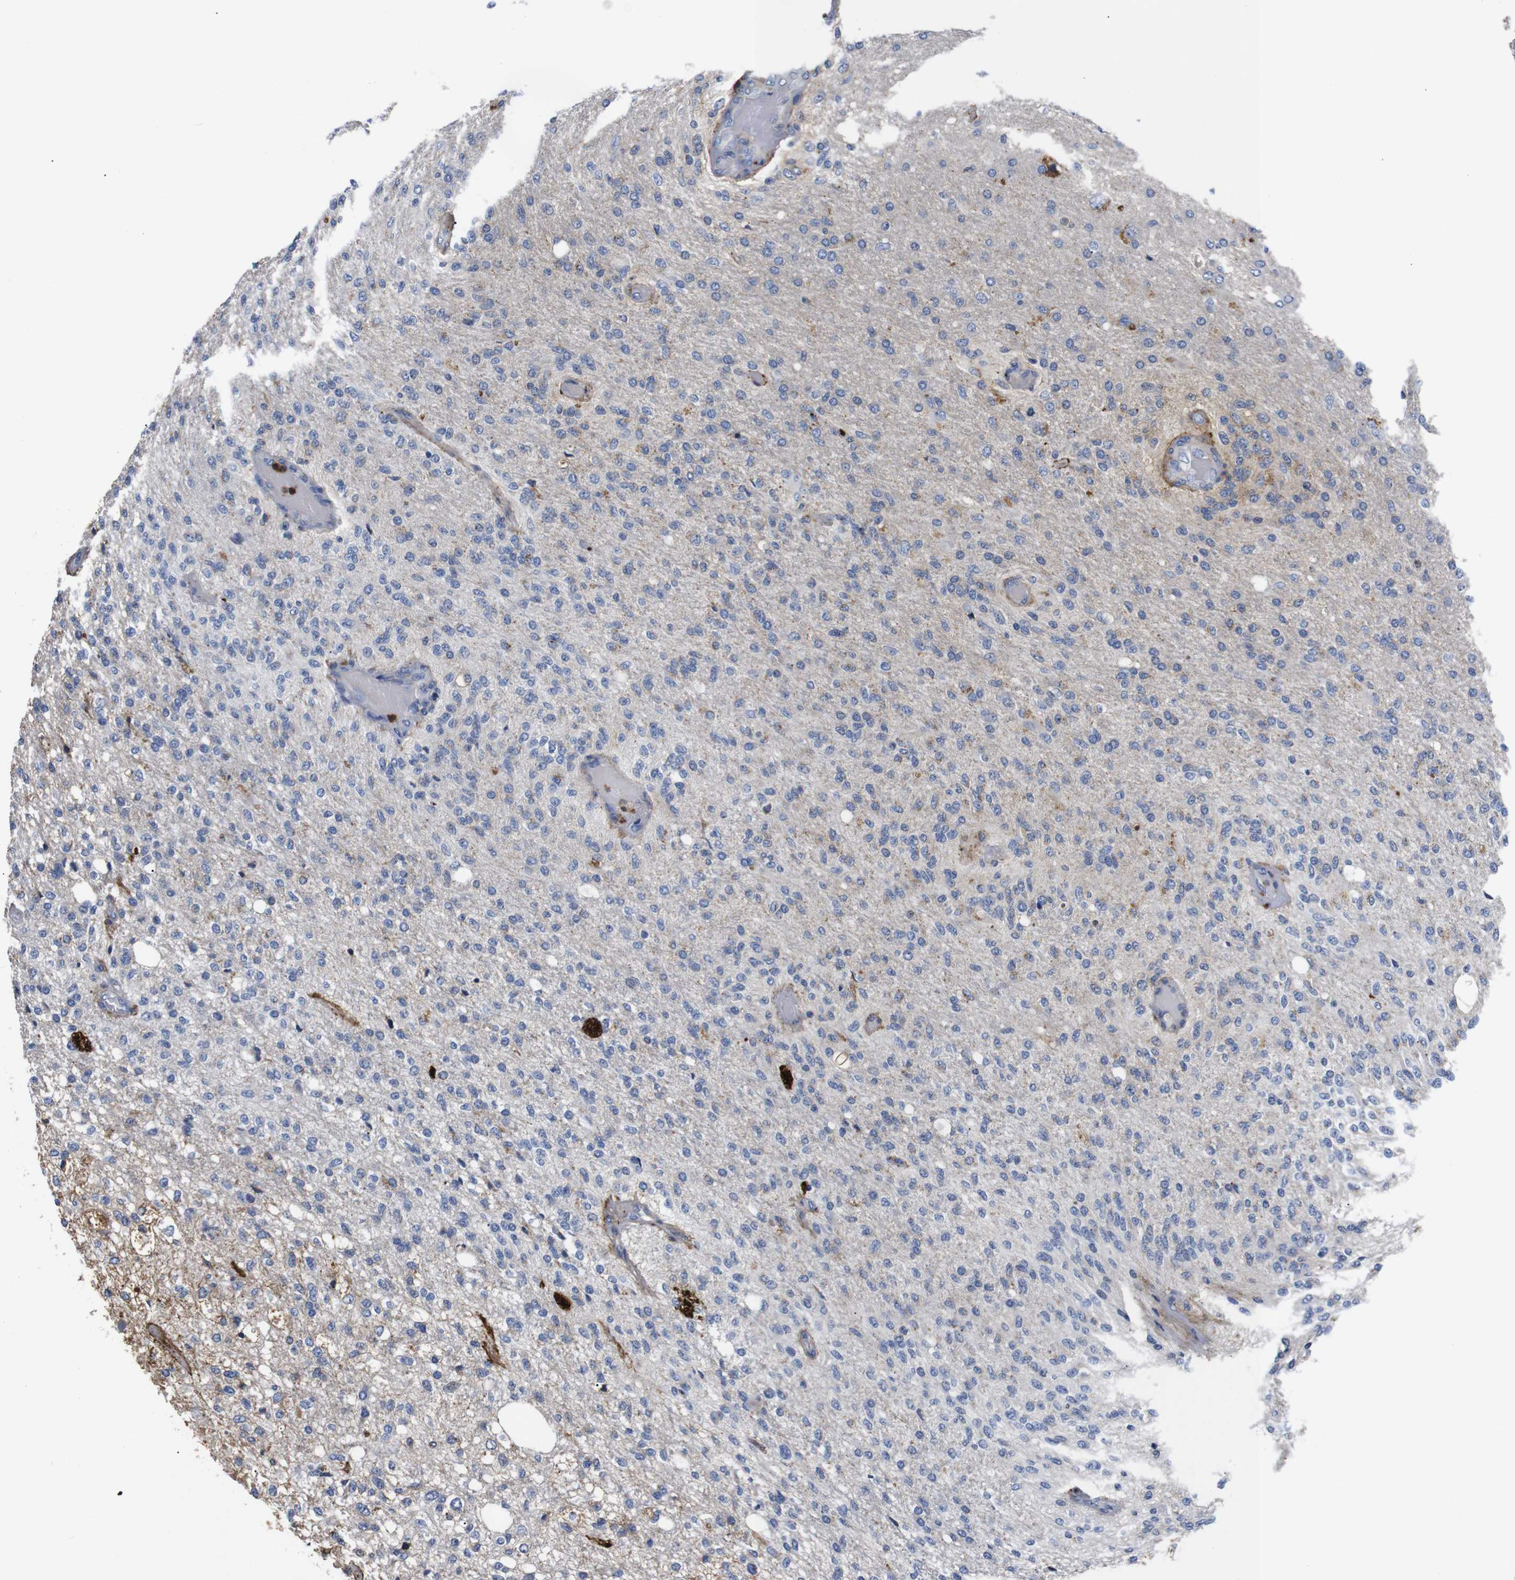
{"staining": {"intensity": "negative", "quantity": "none", "location": "none"}, "tissue": "glioma", "cell_type": "Tumor cells", "image_type": "cancer", "snomed": [{"axis": "morphology", "description": "Normal tissue, NOS"}, {"axis": "morphology", "description": "Glioma, malignant, High grade"}, {"axis": "topography", "description": "Cerebral cortex"}], "caption": "Glioma was stained to show a protein in brown. There is no significant positivity in tumor cells. (DAB (3,3'-diaminobenzidine) IHC with hematoxylin counter stain).", "gene": "SDCBP", "patient": {"sex": "male", "age": 77}}